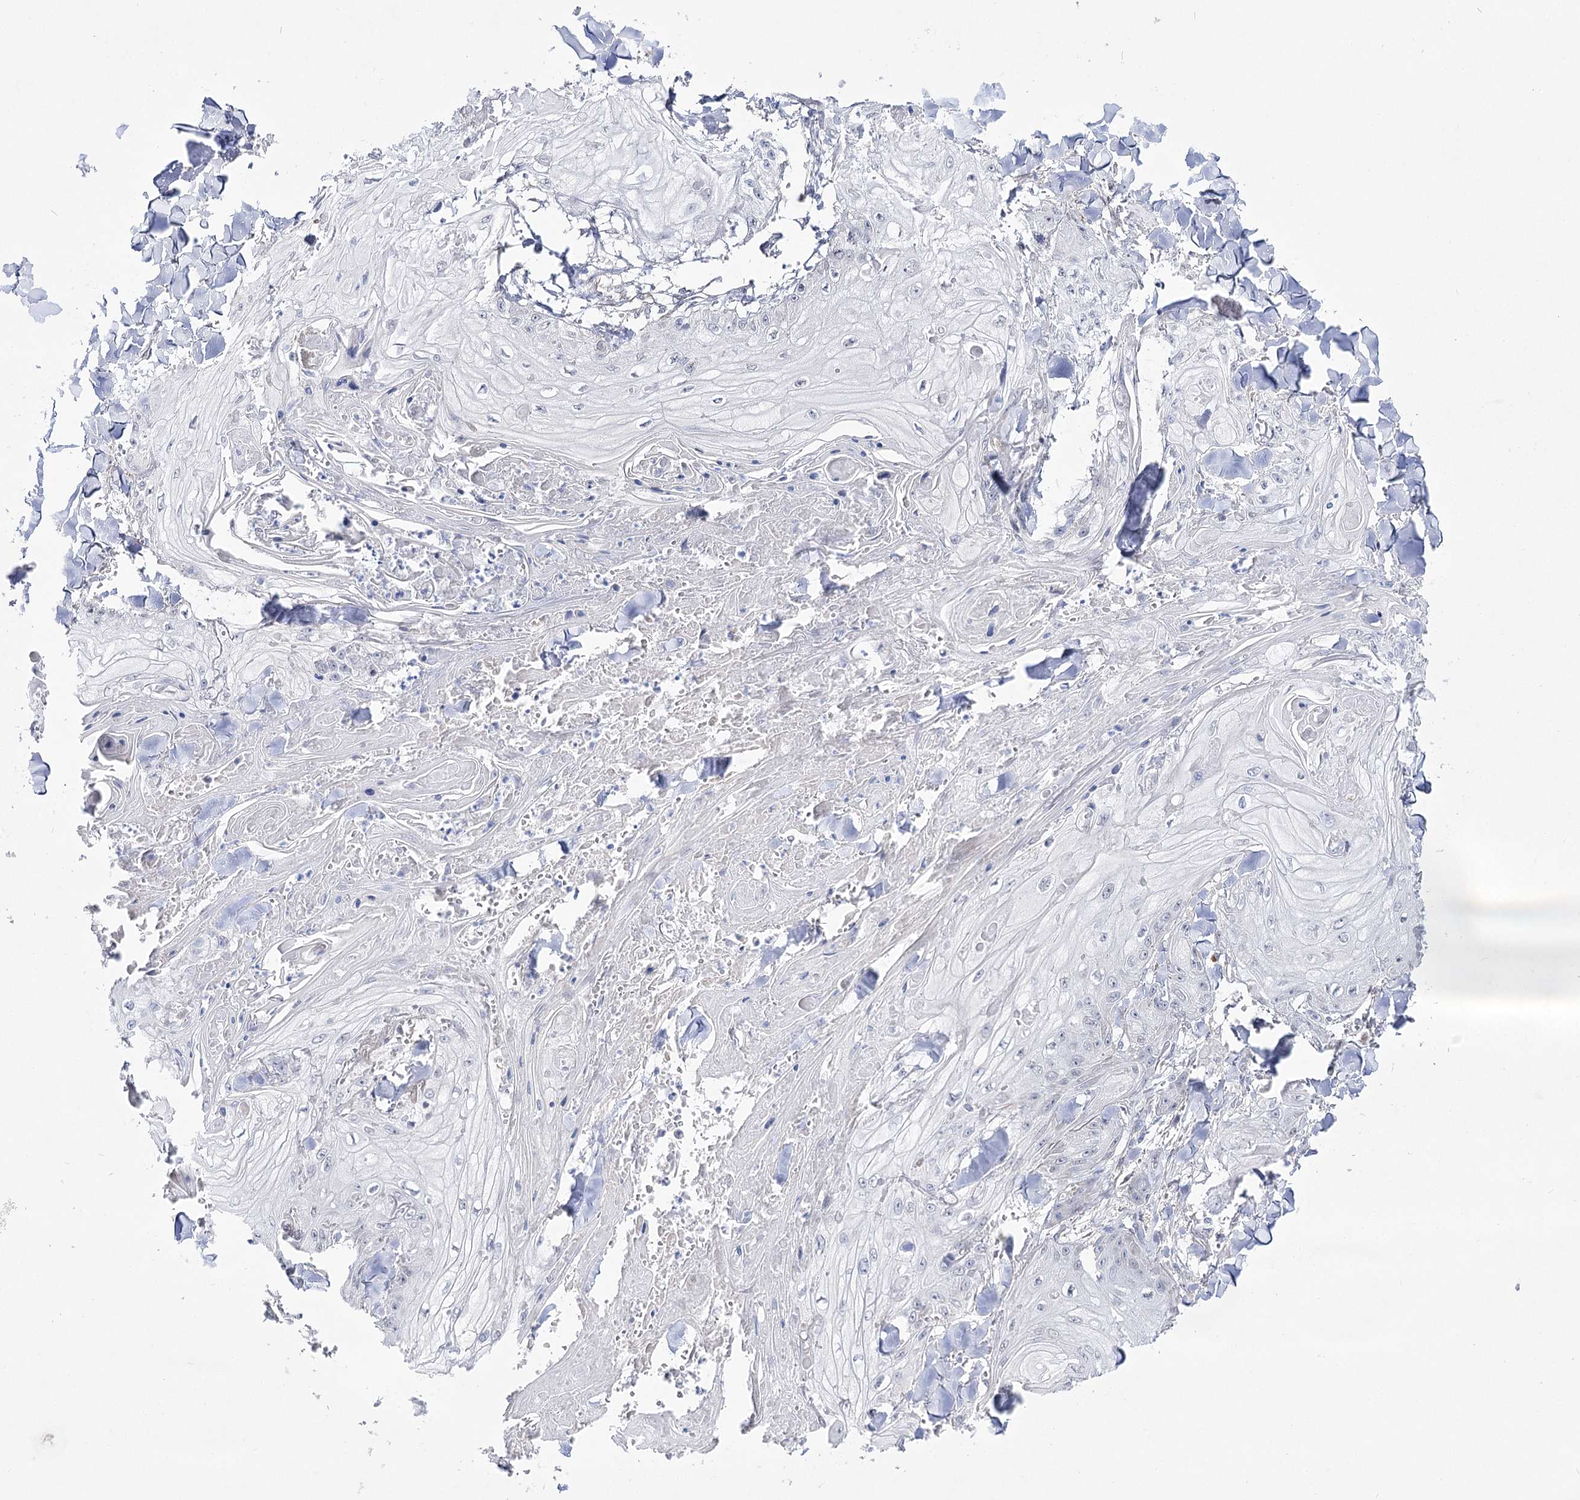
{"staining": {"intensity": "negative", "quantity": "none", "location": "none"}, "tissue": "skin cancer", "cell_type": "Tumor cells", "image_type": "cancer", "snomed": [{"axis": "morphology", "description": "Squamous cell carcinoma, NOS"}, {"axis": "topography", "description": "Skin"}], "caption": "Immunohistochemistry histopathology image of neoplastic tissue: human skin cancer stained with DAB (3,3'-diaminobenzidine) shows no significant protein expression in tumor cells. (DAB (3,3'-diaminobenzidine) immunohistochemistry visualized using brightfield microscopy, high magnification).", "gene": "ECHDC3", "patient": {"sex": "male", "age": 74}}